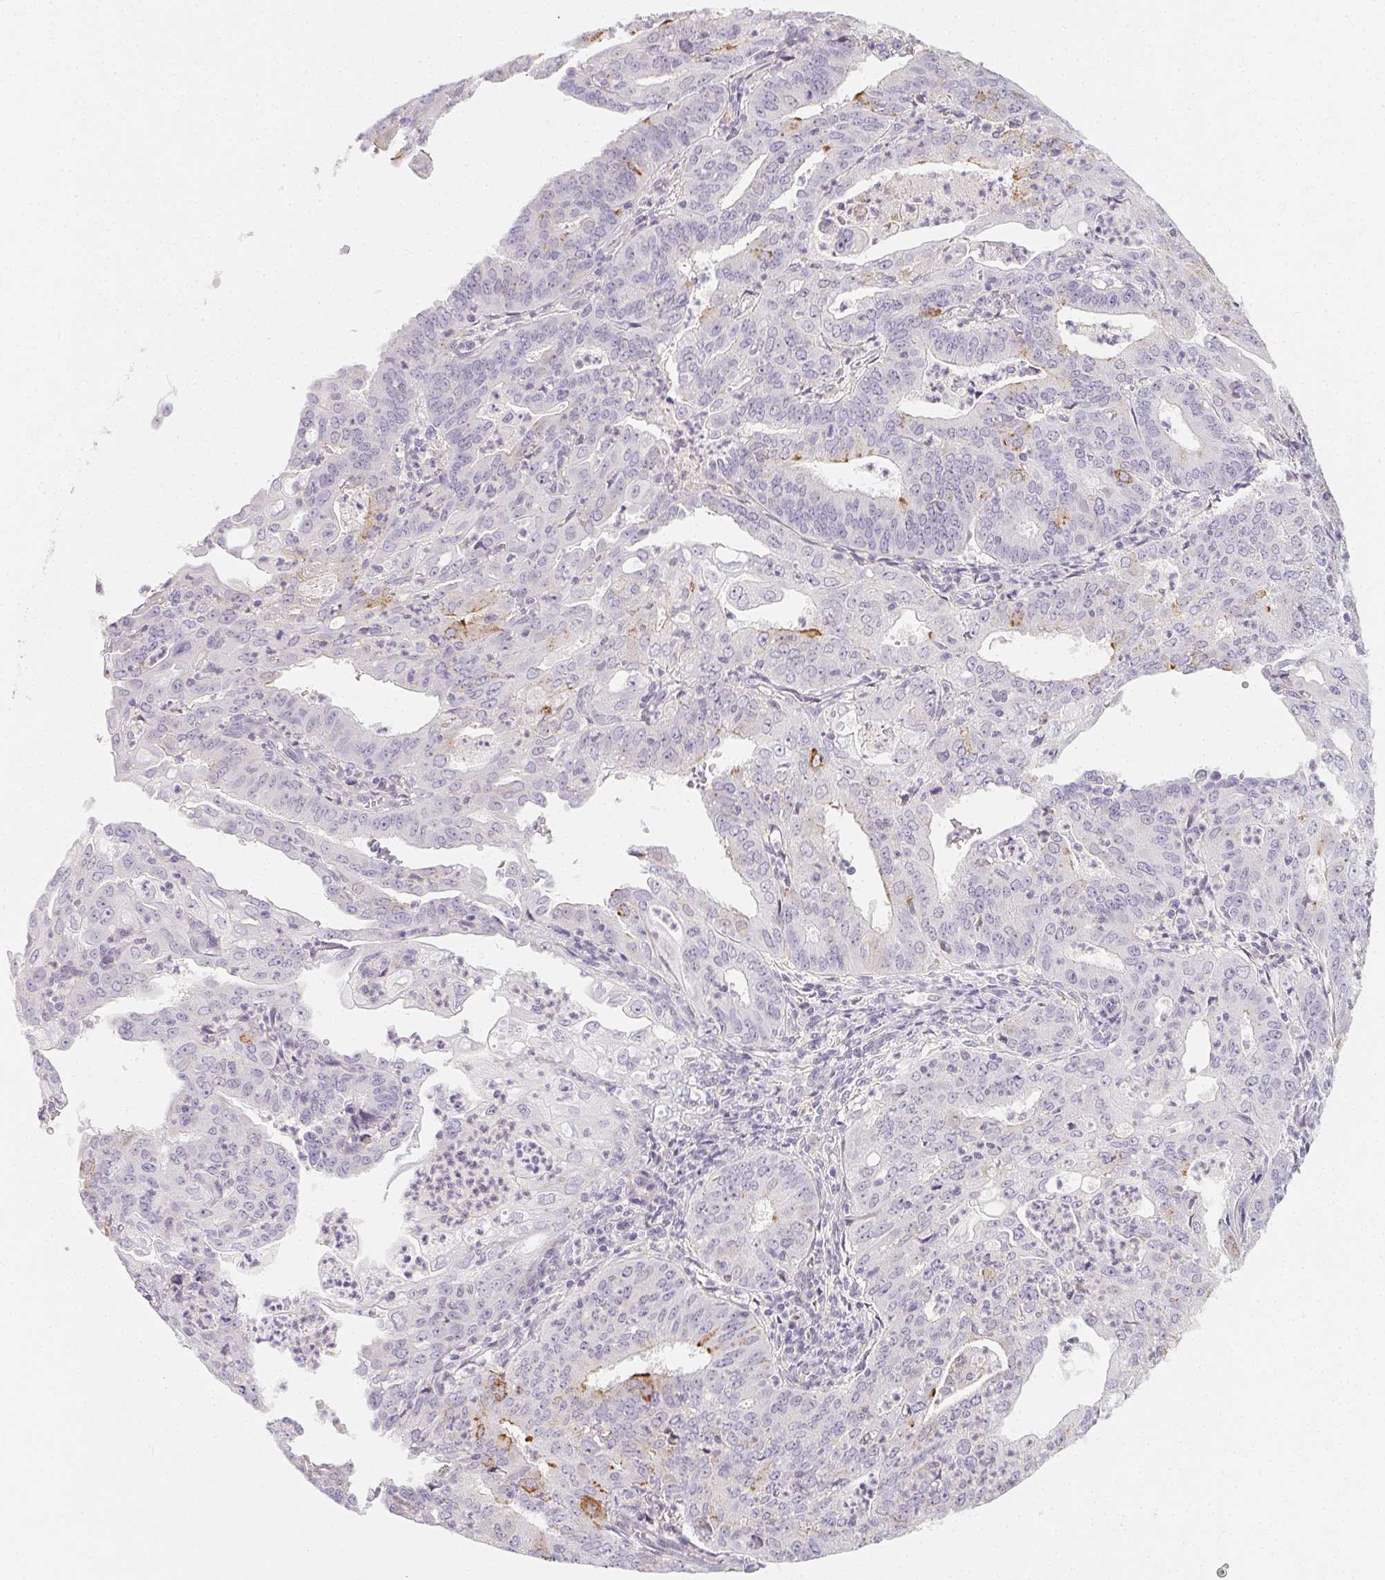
{"staining": {"intensity": "negative", "quantity": "none", "location": "none"}, "tissue": "cervical cancer", "cell_type": "Tumor cells", "image_type": "cancer", "snomed": [{"axis": "morphology", "description": "Adenocarcinoma, NOS"}, {"axis": "topography", "description": "Cervix"}], "caption": "This is an immunohistochemistry photomicrograph of human cervical adenocarcinoma. There is no staining in tumor cells.", "gene": "LRRC23", "patient": {"sex": "female", "age": 56}}